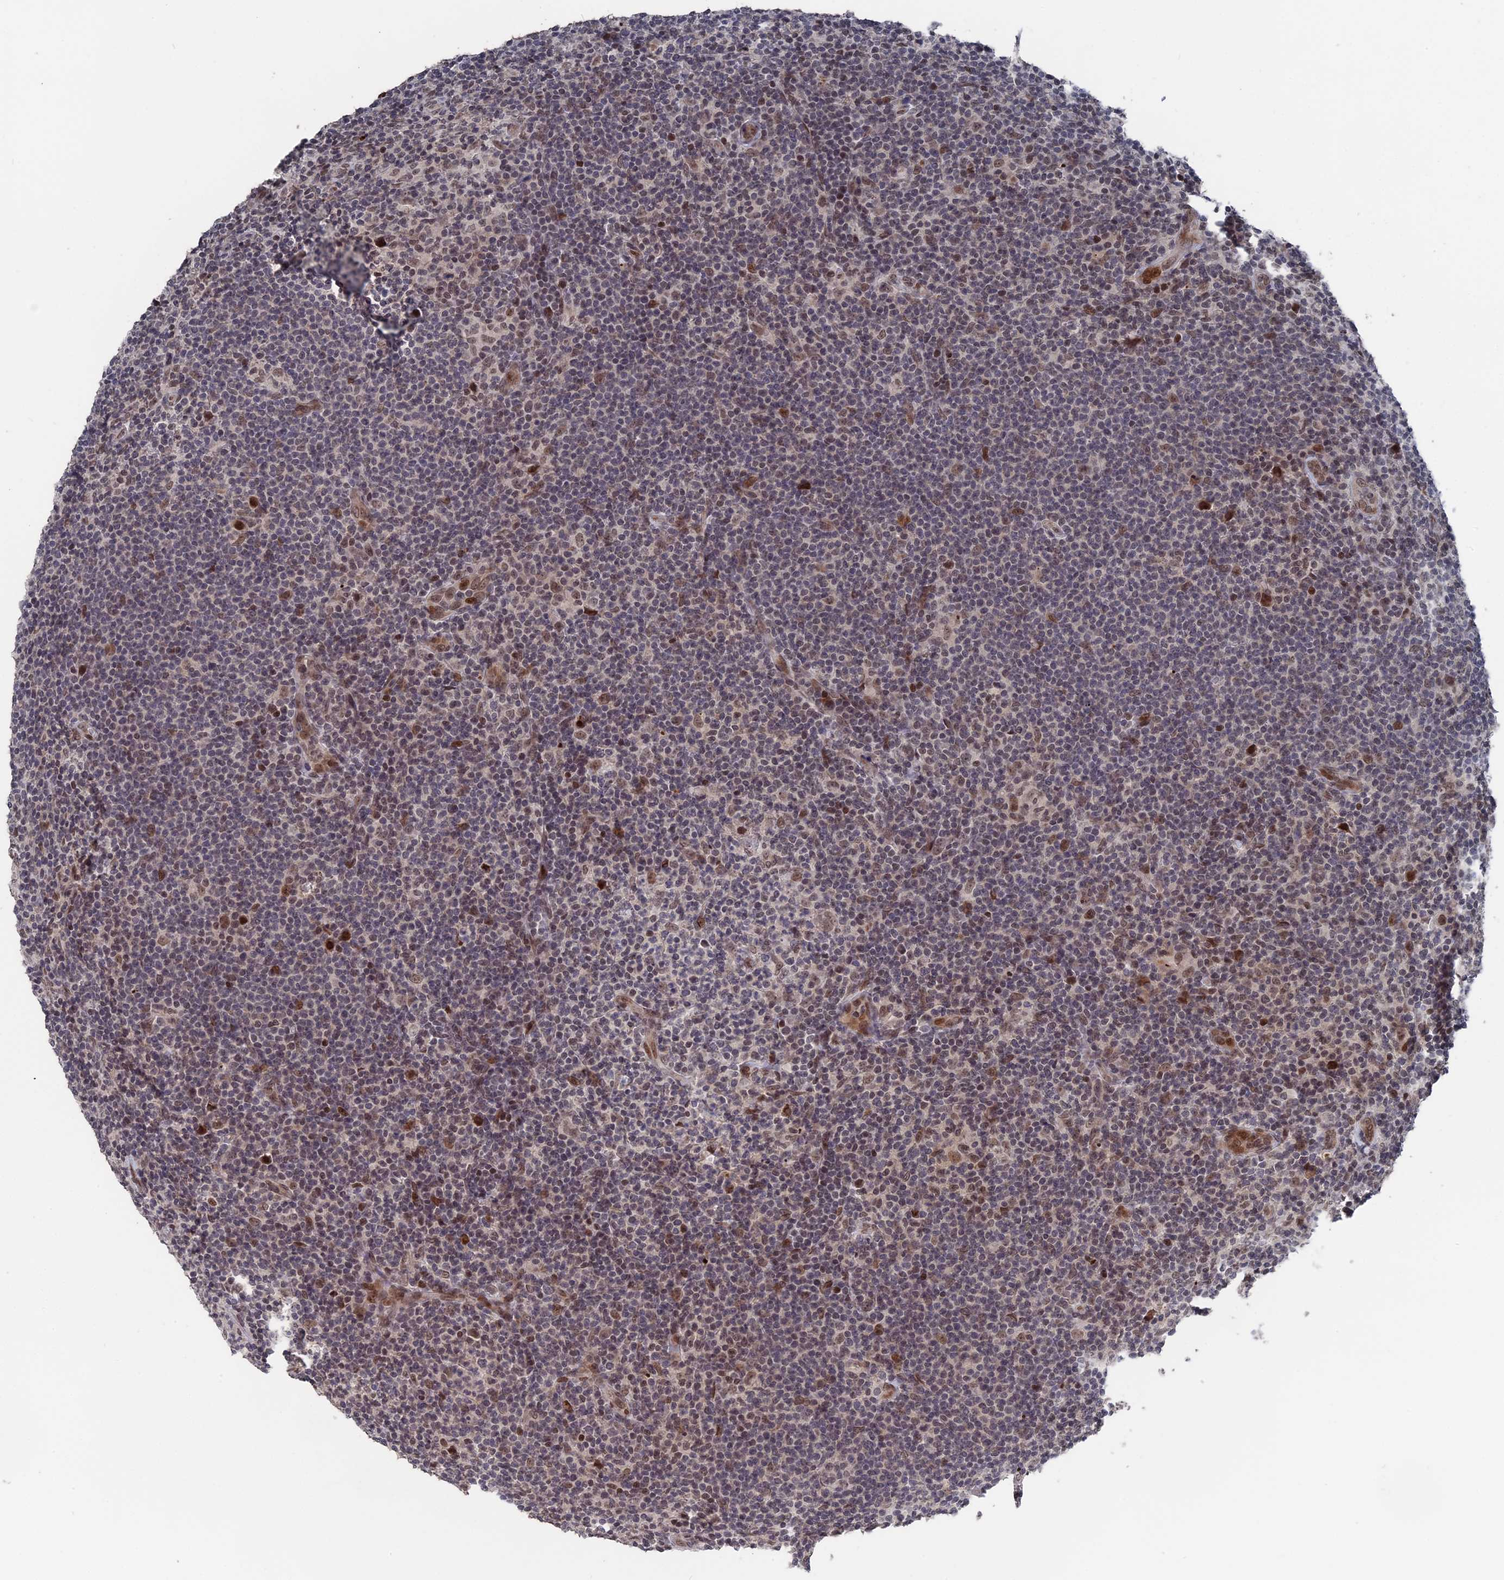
{"staining": {"intensity": "moderate", "quantity": "25%-75%", "location": "nuclear"}, "tissue": "lymphoma", "cell_type": "Tumor cells", "image_type": "cancer", "snomed": [{"axis": "morphology", "description": "Hodgkin's disease, NOS"}, {"axis": "topography", "description": "Lymph node"}], "caption": "Tumor cells demonstrate medium levels of moderate nuclear expression in about 25%-75% of cells in human Hodgkin's disease. Immunohistochemistry (ihc) stains the protein of interest in brown and the nuclei are stained blue.", "gene": "NR2C2AP", "patient": {"sex": "female", "age": 57}}